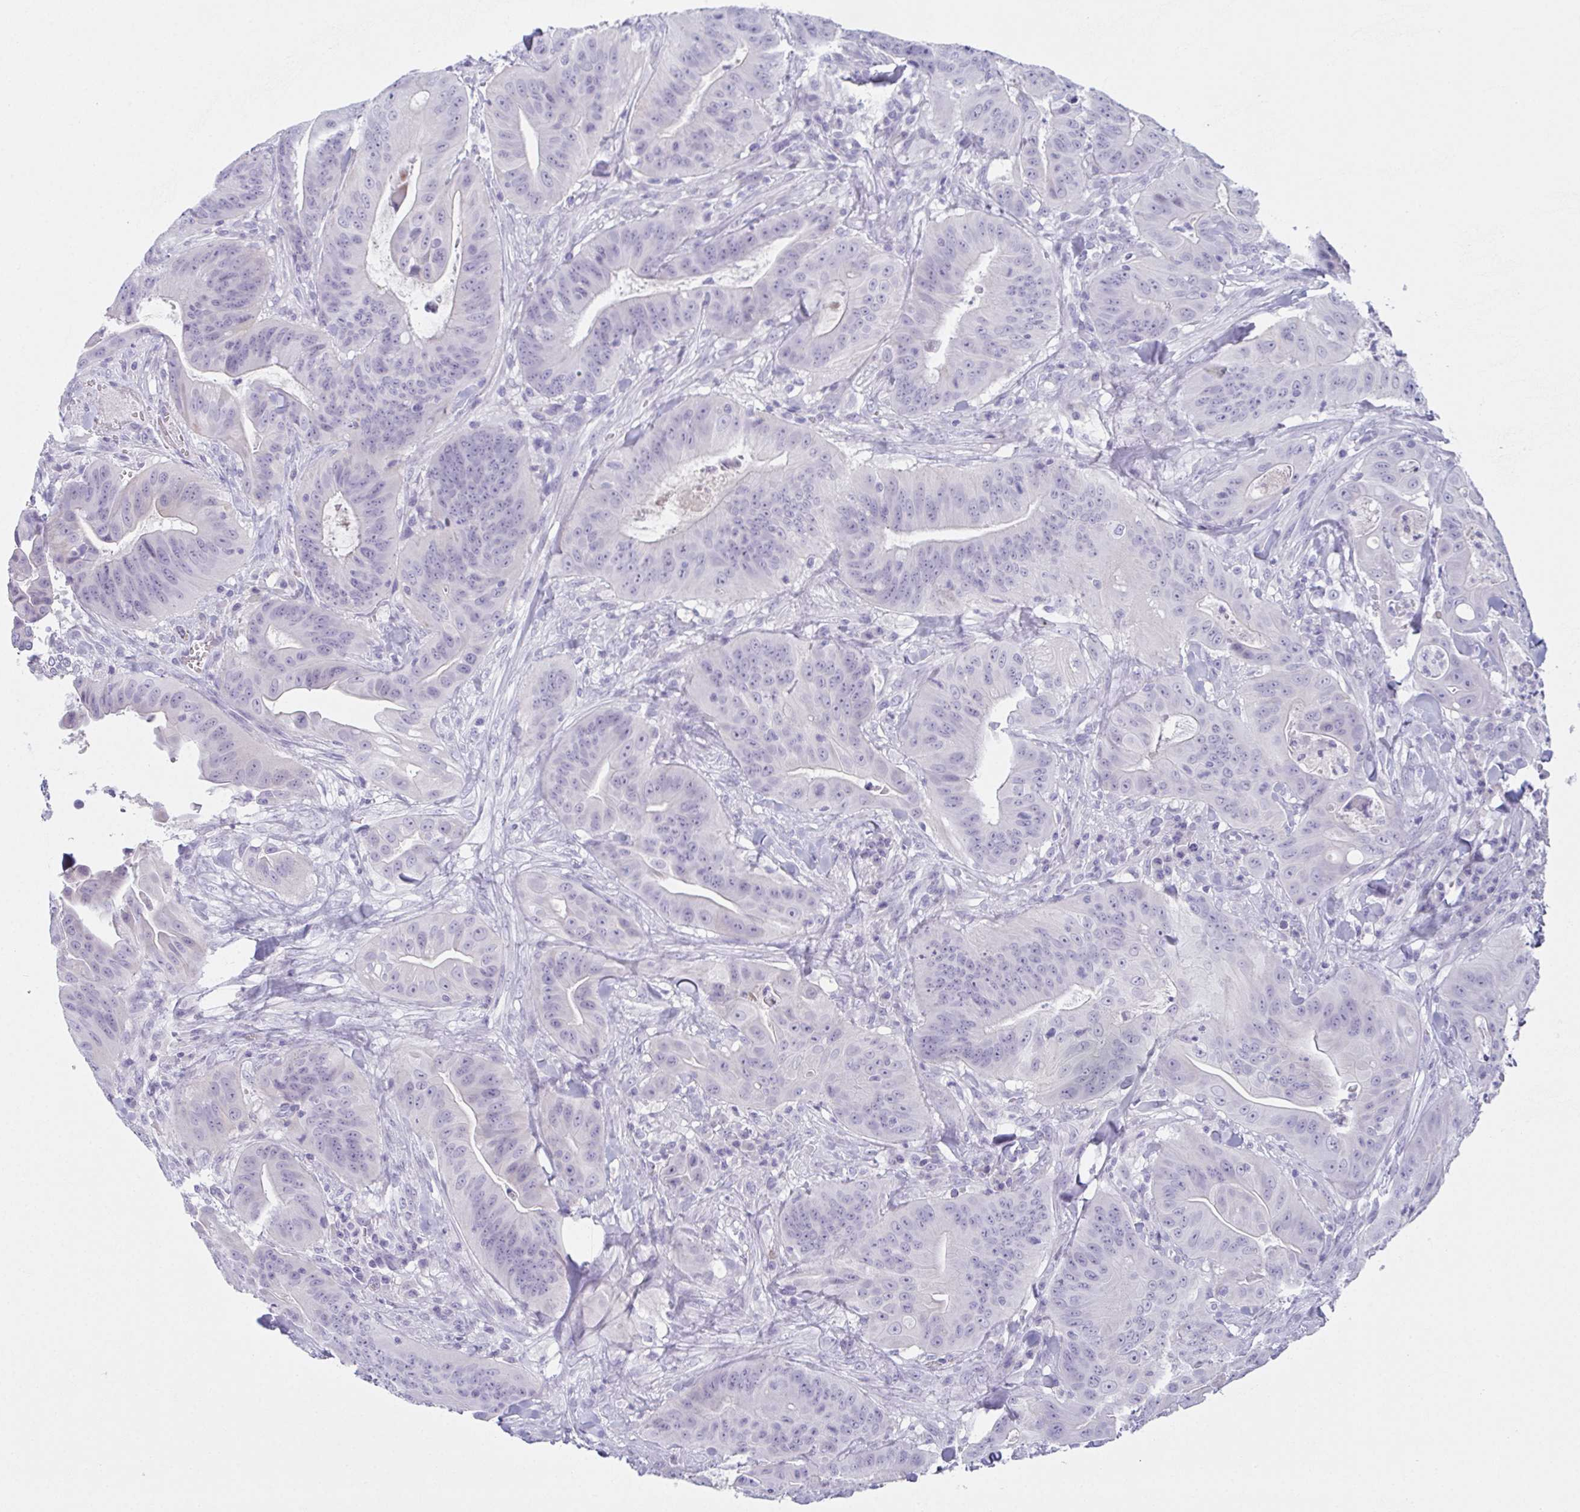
{"staining": {"intensity": "negative", "quantity": "none", "location": "none"}, "tissue": "colorectal cancer", "cell_type": "Tumor cells", "image_type": "cancer", "snomed": [{"axis": "morphology", "description": "Adenocarcinoma, NOS"}, {"axis": "topography", "description": "Colon"}], "caption": "Immunohistochemistry (IHC) photomicrograph of neoplastic tissue: human colorectal cancer (adenocarcinoma) stained with DAB demonstrates no significant protein expression in tumor cells.", "gene": "SLC36A2", "patient": {"sex": "male", "age": 33}}